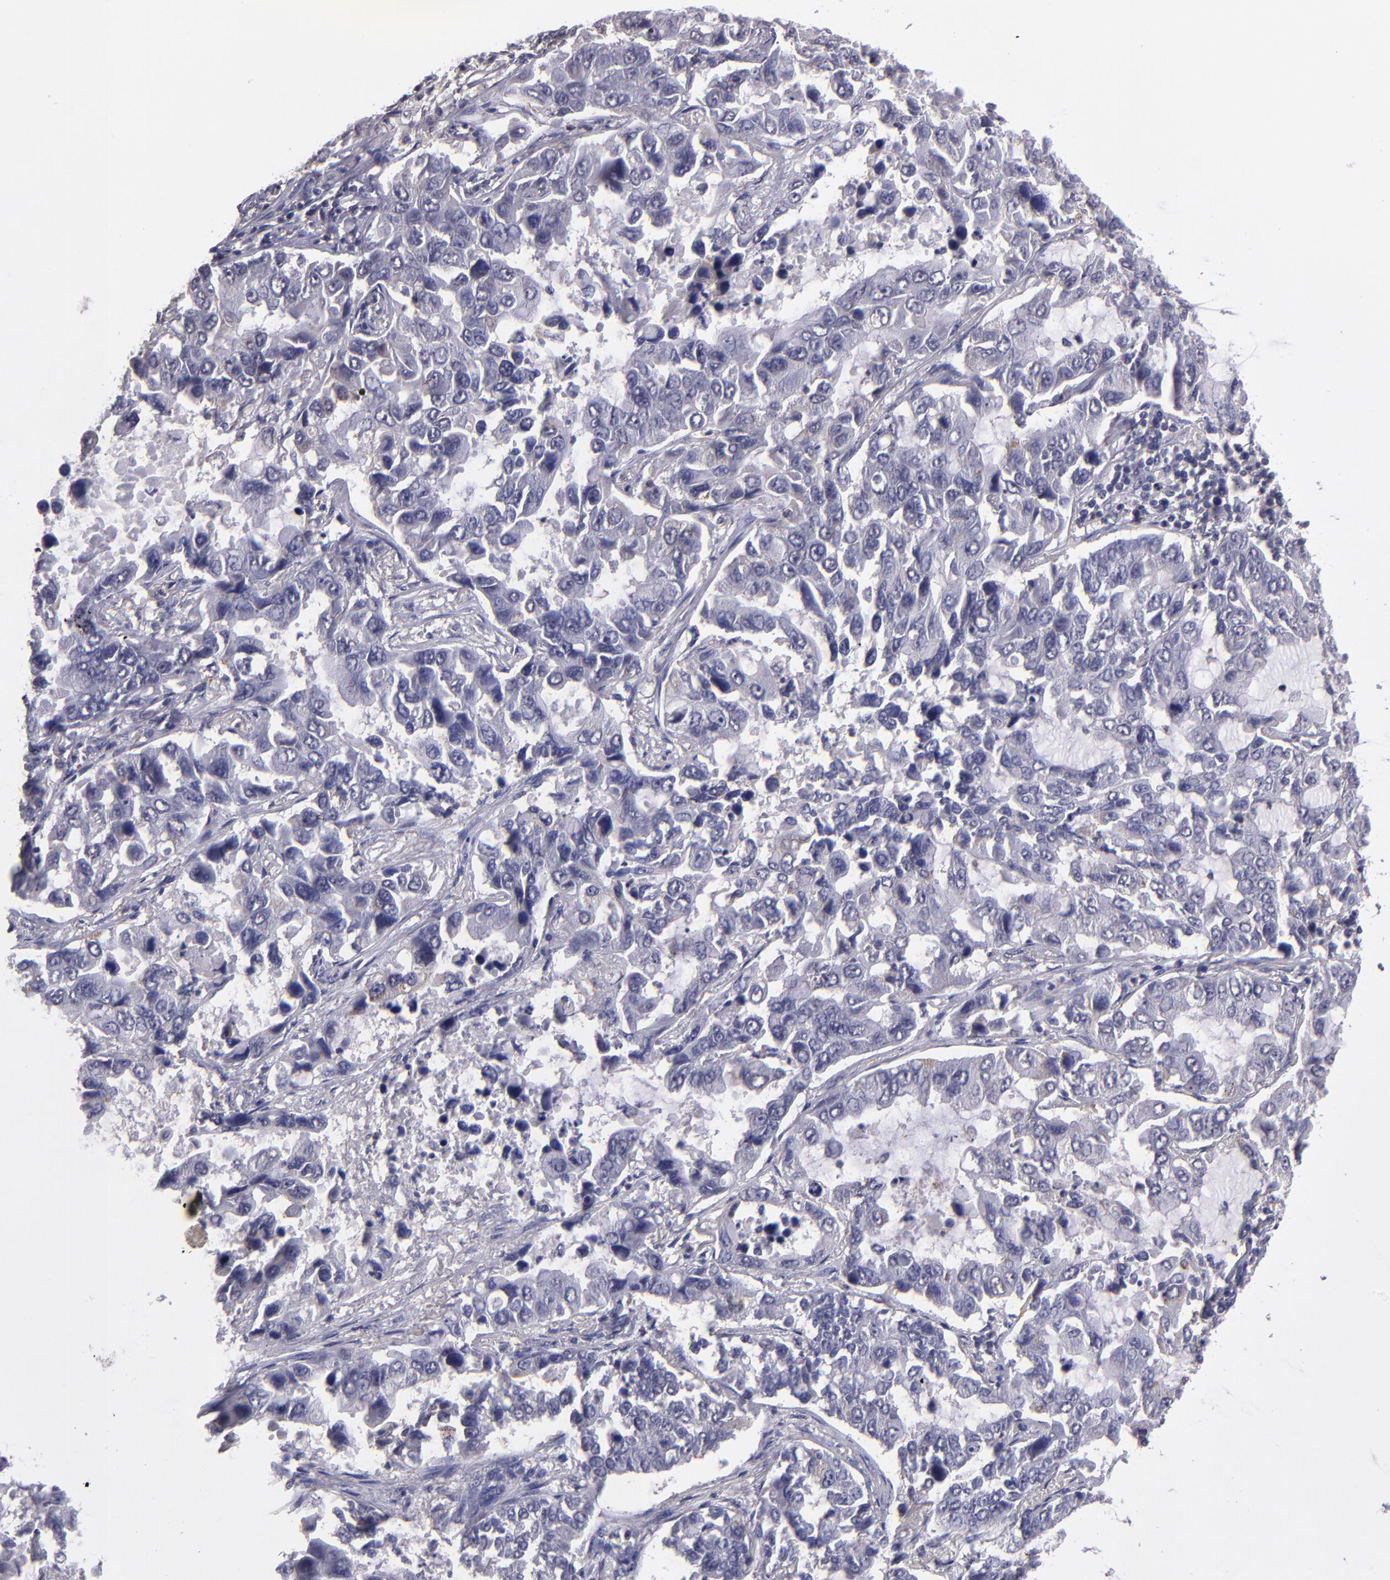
{"staining": {"intensity": "negative", "quantity": "none", "location": "none"}, "tissue": "lung cancer", "cell_type": "Tumor cells", "image_type": "cancer", "snomed": [{"axis": "morphology", "description": "Adenocarcinoma, NOS"}, {"axis": "topography", "description": "Lung"}], "caption": "Adenocarcinoma (lung) was stained to show a protein in brown. There is no significant staining in tumor cells.", "gene": "CEBPE", "patient": {"sex": "male", "age": 64}}